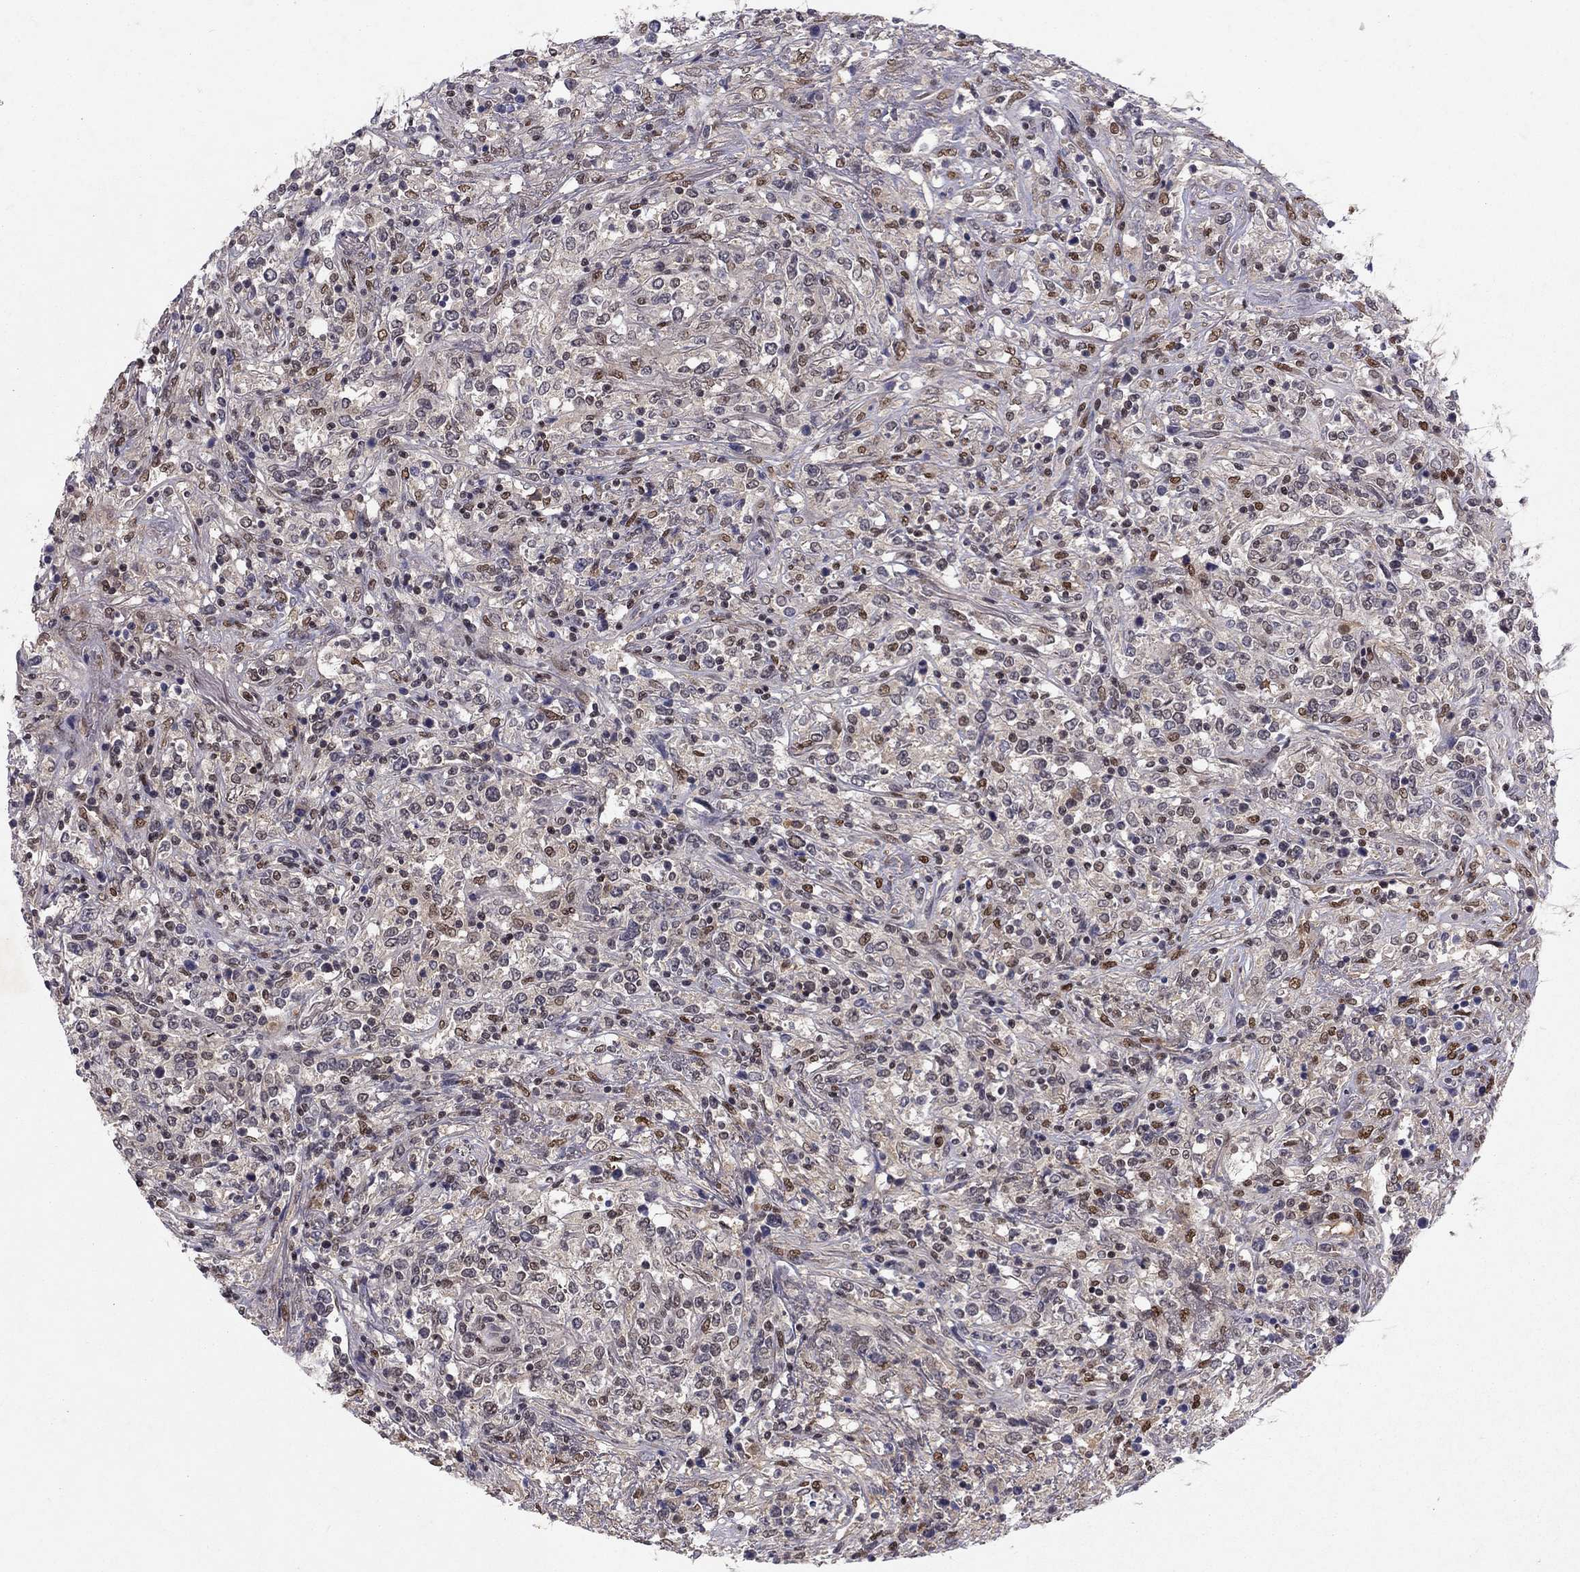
{"staining": {"intensity": "negative", "quantity": "none", "location": "none"}, "tissue": "lymphoma", "cell_type": "Tumor cells", "image_type": "cancer", "snomed": [{"axis": "morphology", "description": "Malignant lymphoma, non-Hodgkin's type, High grade"}, {"axis": "topography", "description": "Lung"}], "caption": "IHC micrograph of neoplastic tissue: malignant lymphoma, non-Hodgkin's type (high-grade) stained with DAB shows no significant protein positivity in tumor cells.", "gene": "CRTC1", "patient": {"sex": "male", "age": 79}}